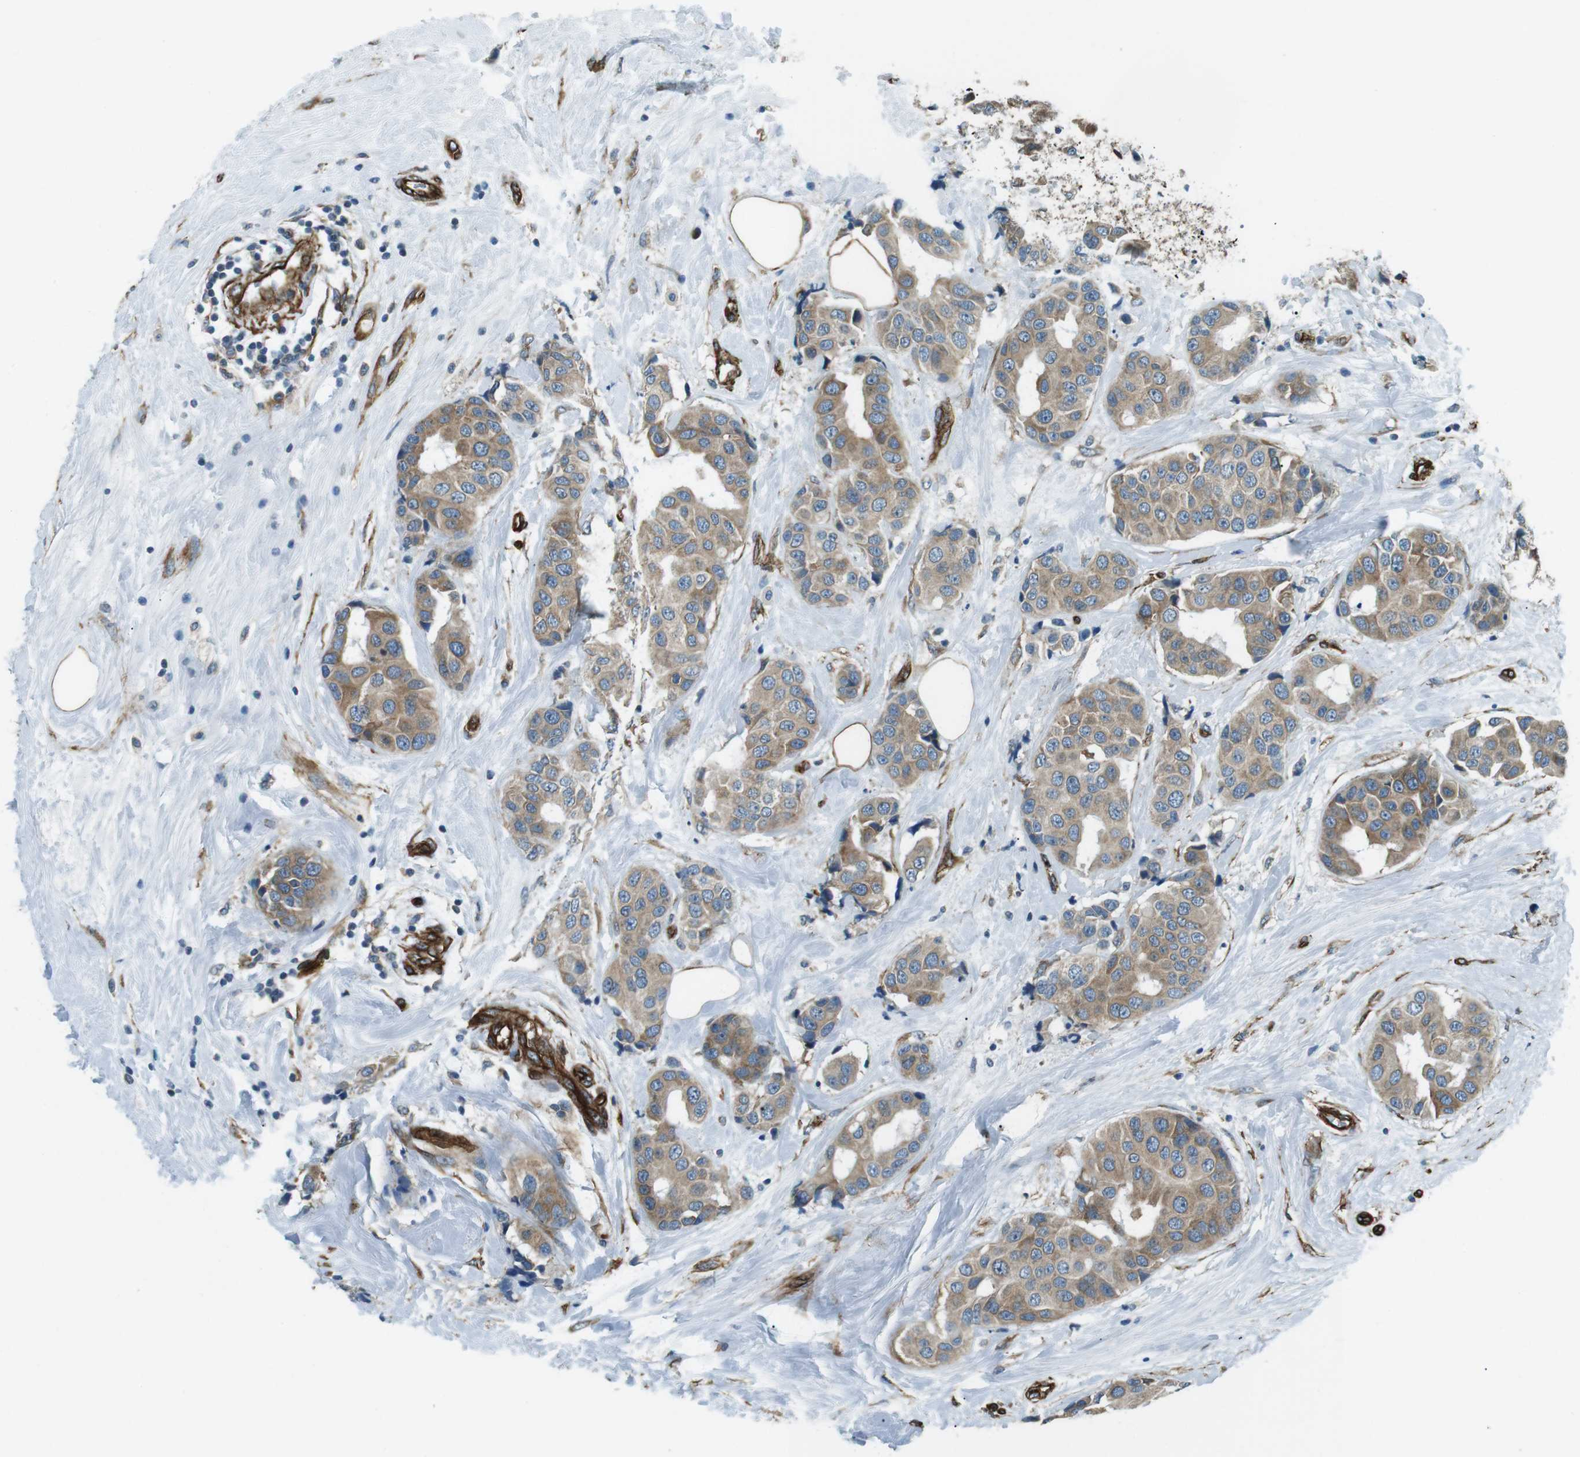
{"staining": {"intensity": "weak", "quantity": ">75%", "location": "cytoplasmic/membranous"}, "tissue": "breast cancer", "cell_type": "Tumor cells", "image_type": "cancer", "snomed": [{"axis": "morphology", "description": "Normal tissue, NOS"}, {"axis": "morphology", "description": "Duct carcinoma"}, {"axis": "topography", "description": "Breast"}], "caption": "DAB immunohistochemical staining of human infiltrating ductal carcinoma (breast) reveals weak cytoplasmic/membranous protein expression in approximately >75% of tumor cells.", "gene": "ODR4", "patient": {"sex": "female", "age": 39}}